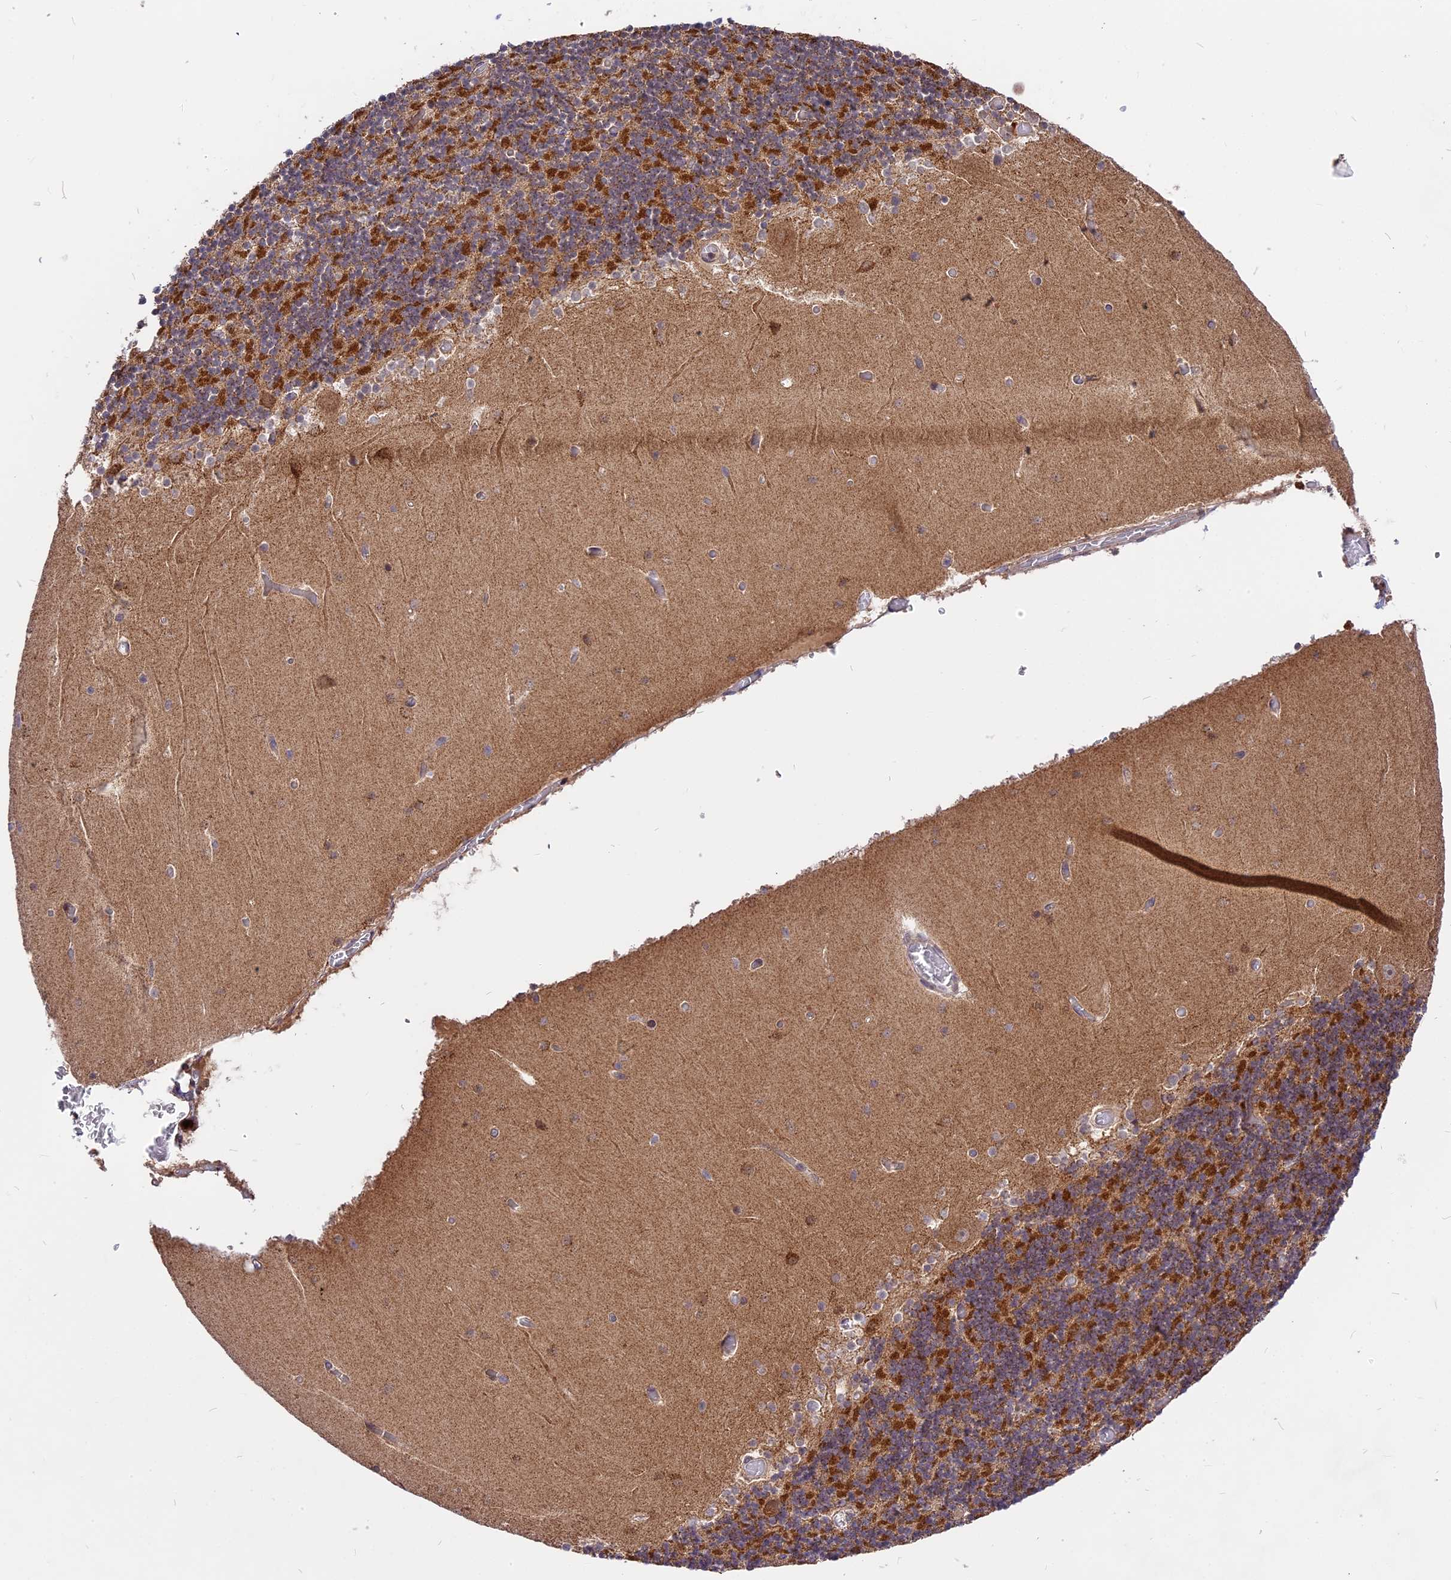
{"staining": {"intensity": "strong", "quantity": "25%-75%", "location": "cytoplasmic/membranous"}, "tissue": "cerebellum", "cell_type": "Cells in granular layer", "image_type": "normal", "snomed": [{"axis": "morphology", "description": "Normal tissue, NOS"}, {"axis": "topography", "description": "Cerebellum"}], "caption": "Protein staining of unremarkable cerebellum demonstrates strong cytoplasmic/membranous staining in about 25%-75% of cells in granular layer.", "gene": "COX17", "patient": {"sex": "female", "age": 28}}